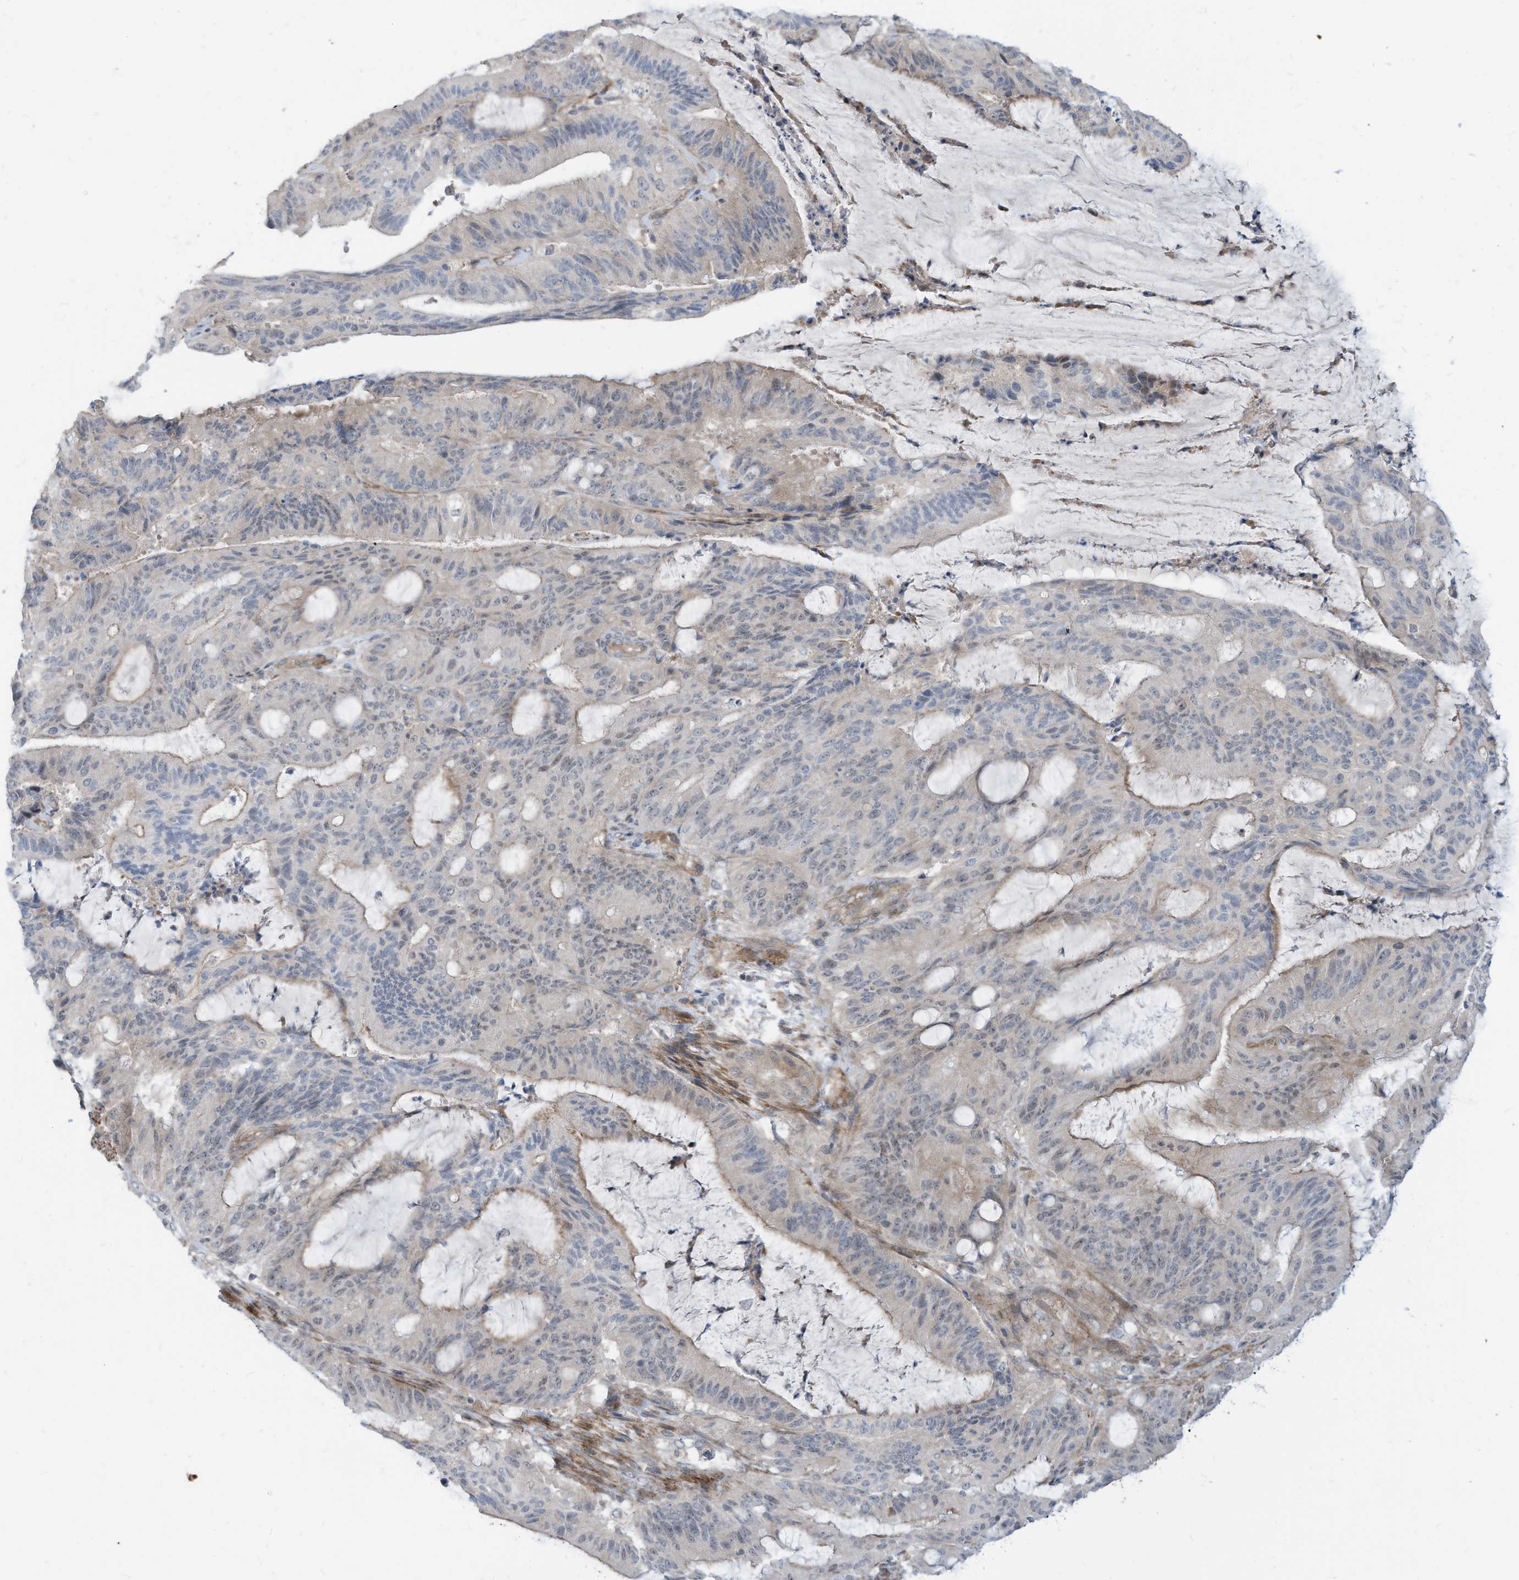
{"staining": {"intensity": "negative", "quantity": "none", "location": "none"}, "tissue": "liver cancer", "cell_type": "Tumor cells", "image_type": "cancer", "snomed": [{"axis": "morphology", "description": "Normal tissue, NOS"}, {"axis": "morphology", "description": "Cholangiocarcinoma"}, {"axis": "topography", "description": "Liver"}, {"axis": "topography", "description": "Peripheral nerve tissue"}], "caption": "This histopathology image is of liver cancer (cholangiocarcinoma) stained with immunohistochemistry (IHC) to label a protein in brown with the nuclei are counter-stained blue. There is no positivity in tumor cells.", "gene": "GPATCH3", "patient": {"sex": "female", "age": 73}}